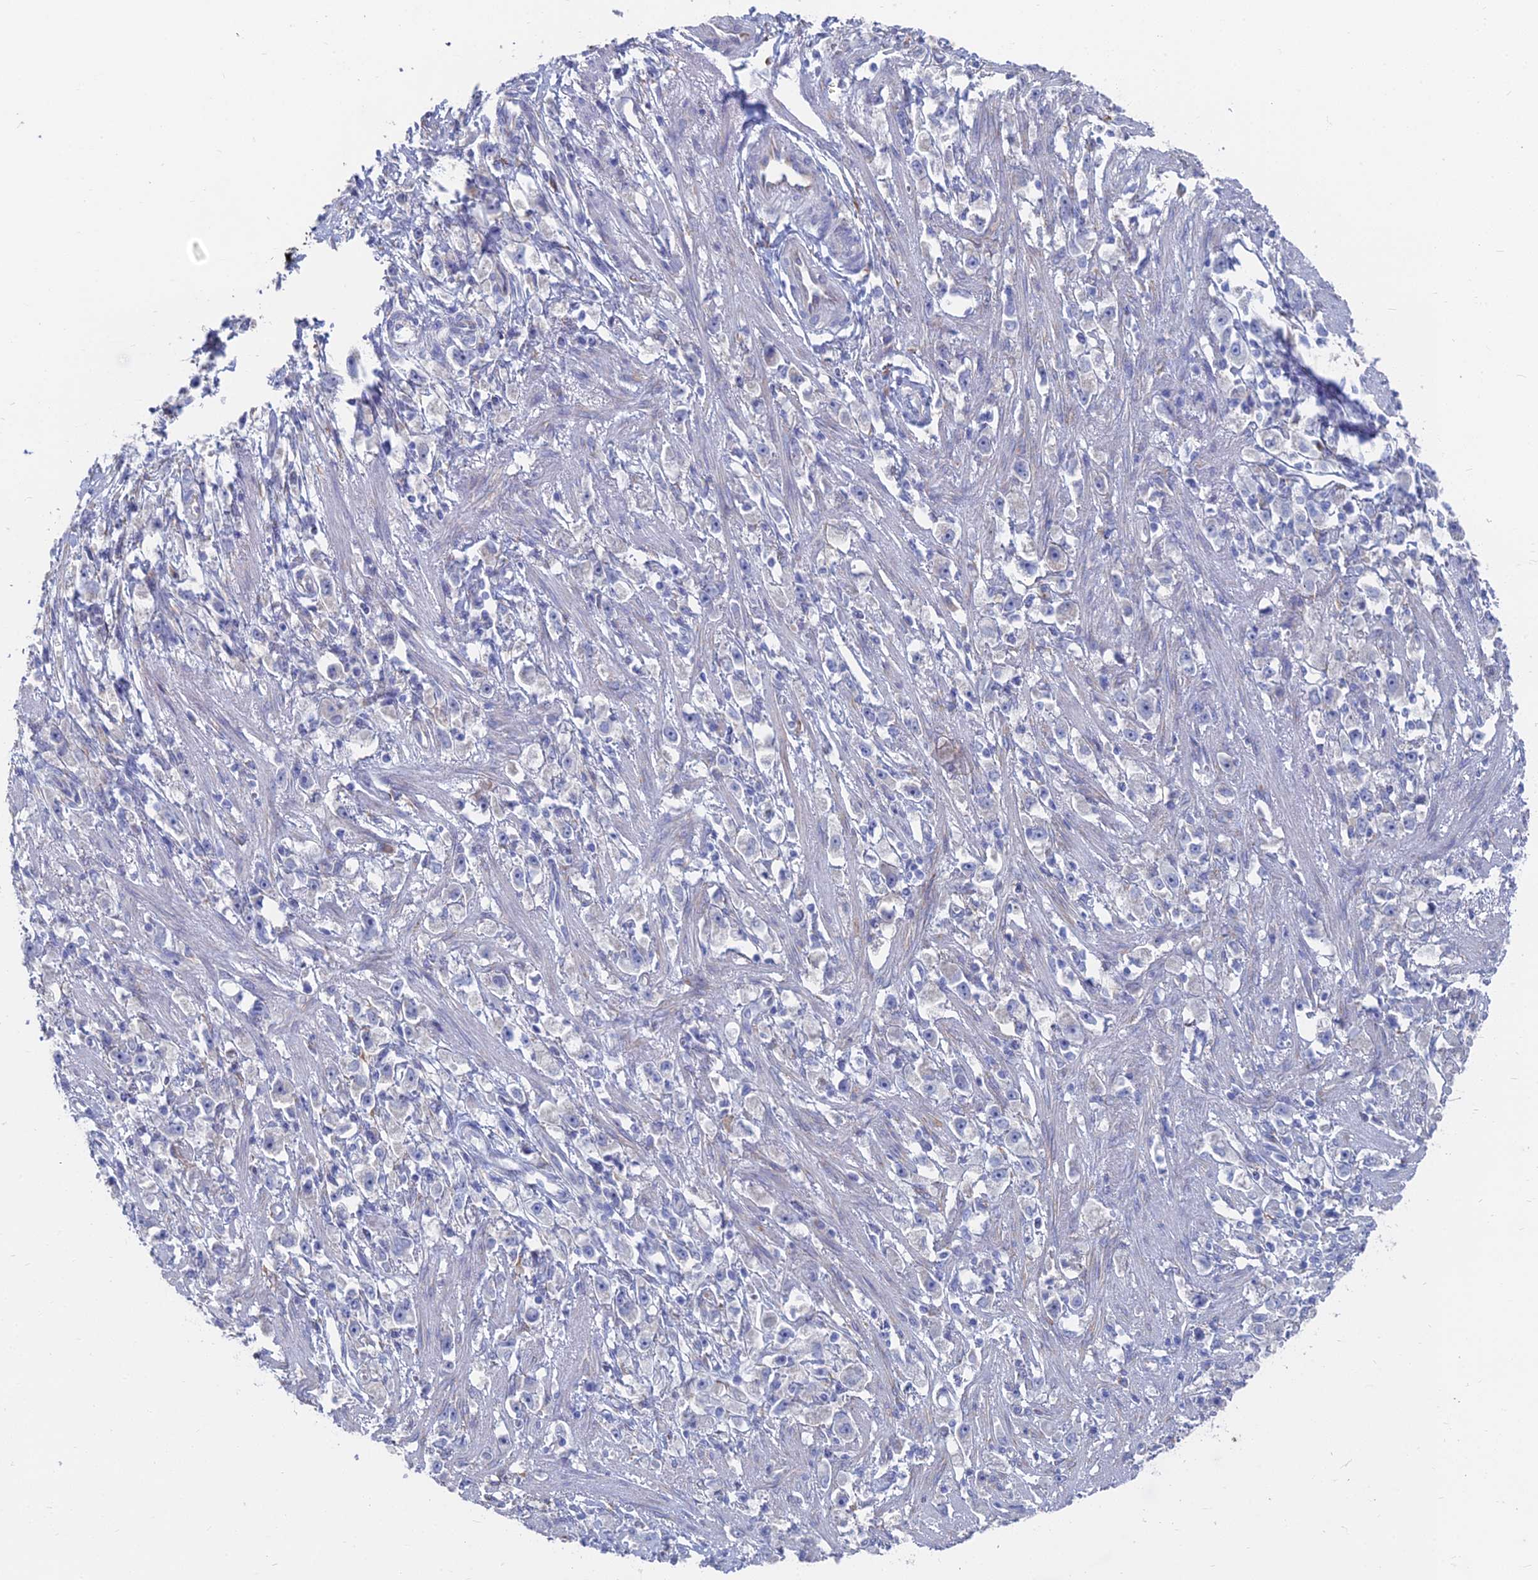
{"staining": {"intensity": "negative", "quantity": "none", "location": "none"}, "tissue": "stomach cancer", "cell_type": "Tumor cells", "image_type": "cancer", "snomed": [{"axis": "morphology", "description": "Adenocarcinoma, NOS"}, {"axis": "topography", "description": "Stomach"}], "caption": "DAB immunohistochemical staining of human stomach cancer (adenocarcinoma) displays no significant positivity in tumor cells.", "gene": "TNNT3", "patient": {"sex": "female", "age": 59}}